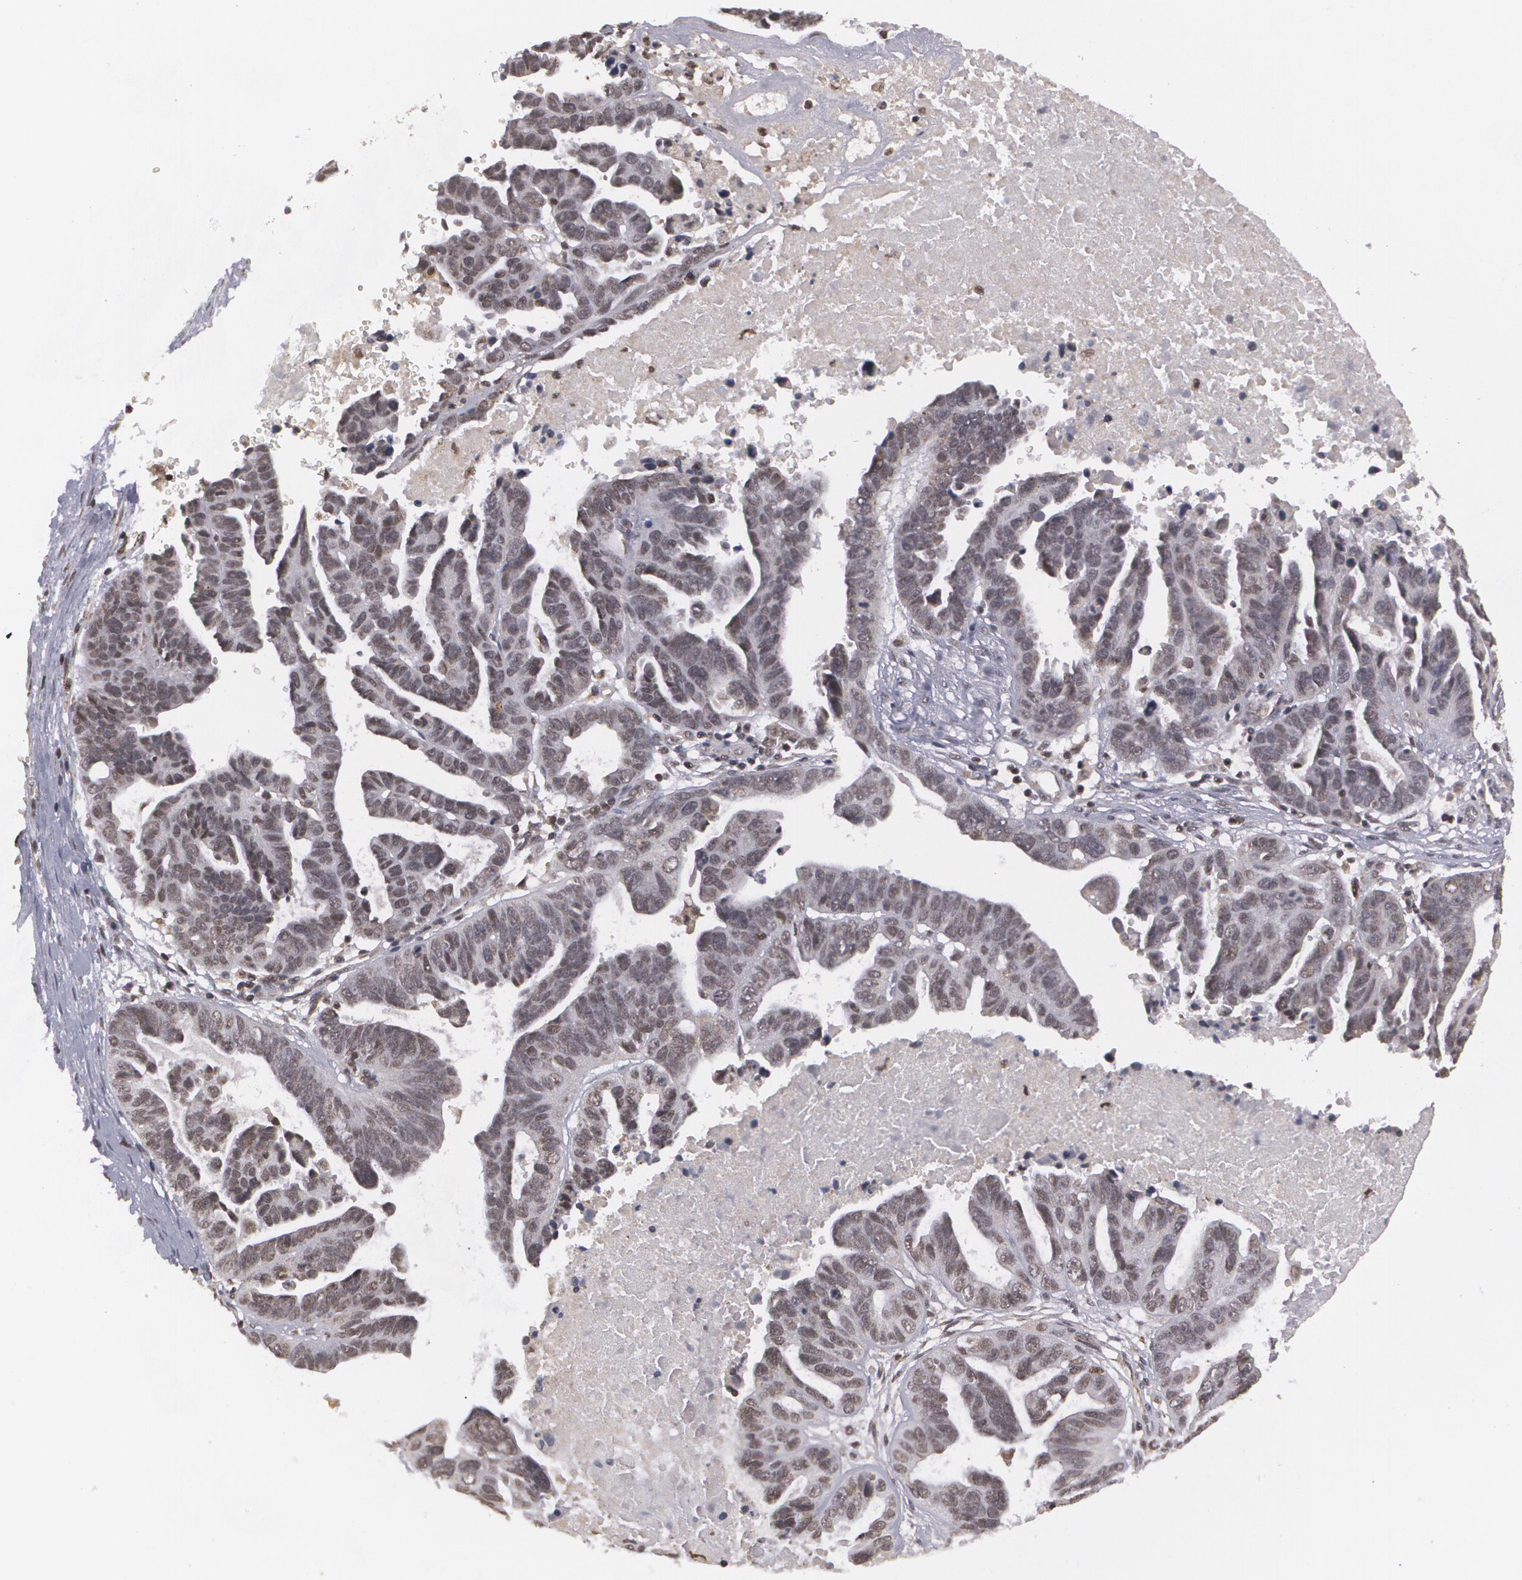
{"staining": {"intensity": "weak", "quantity": ">75%", "location": "nuclear"}, "tissue": "ovarian cancer", "cell_type": "Tumor cells", "image_type": "cancer", "snomed": [{"axis": "morphology", "description": "Carcinoma, endometroid"}, {"axis": "morphology", "description": "Cystadenocarcinoma, serous, NOS"}, {"axis": "topography", "description": "Ovary"}], "caption": "DAB (3,3'-diaminobenzidine) immunohistochemical staining of human ovarian cancer exhibits weak nuclear protein expression in approximately >75% of tumor cells.", "gene": "MXD1", "patient": {"sex": "female", "age": 45}}